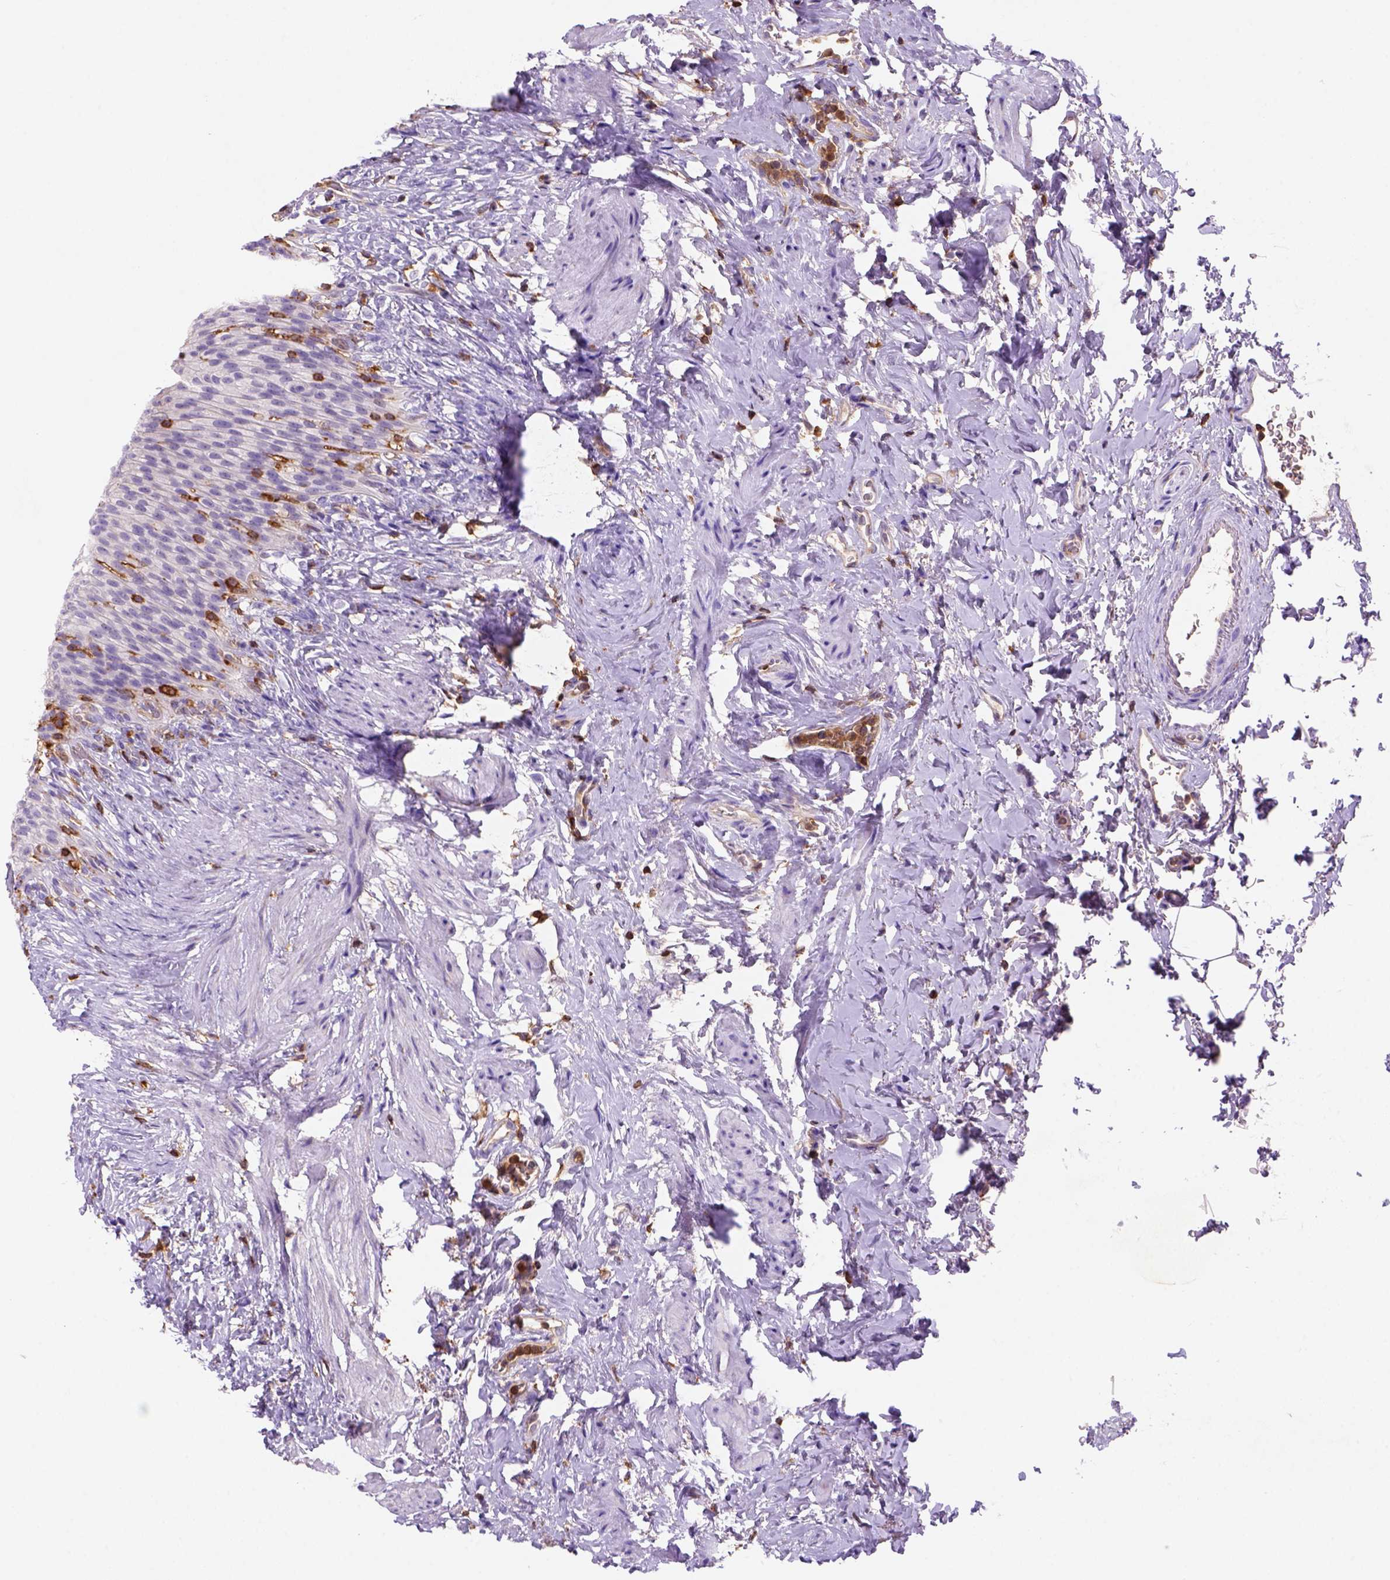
{"staining": {"intensity": "negative", "quantity": "none", "location": "none"}, "tissue": "urinary bladder", "cell_type": "Urothelial cells", "image_type": "normal", "snomed": [{"axis": "morphology", "description": "Normal tissue, NOS"}, {"axis": "topography", "description": "Urinary bladder"}, {"axis": "topography", "description": "Prostate"}], "caption": "Urinary bladder stained for a protein using IHC exhibits no positivity urothelial cells.", "gene": "INPP5D", "patient": {"sex": "male", "age": 76}}